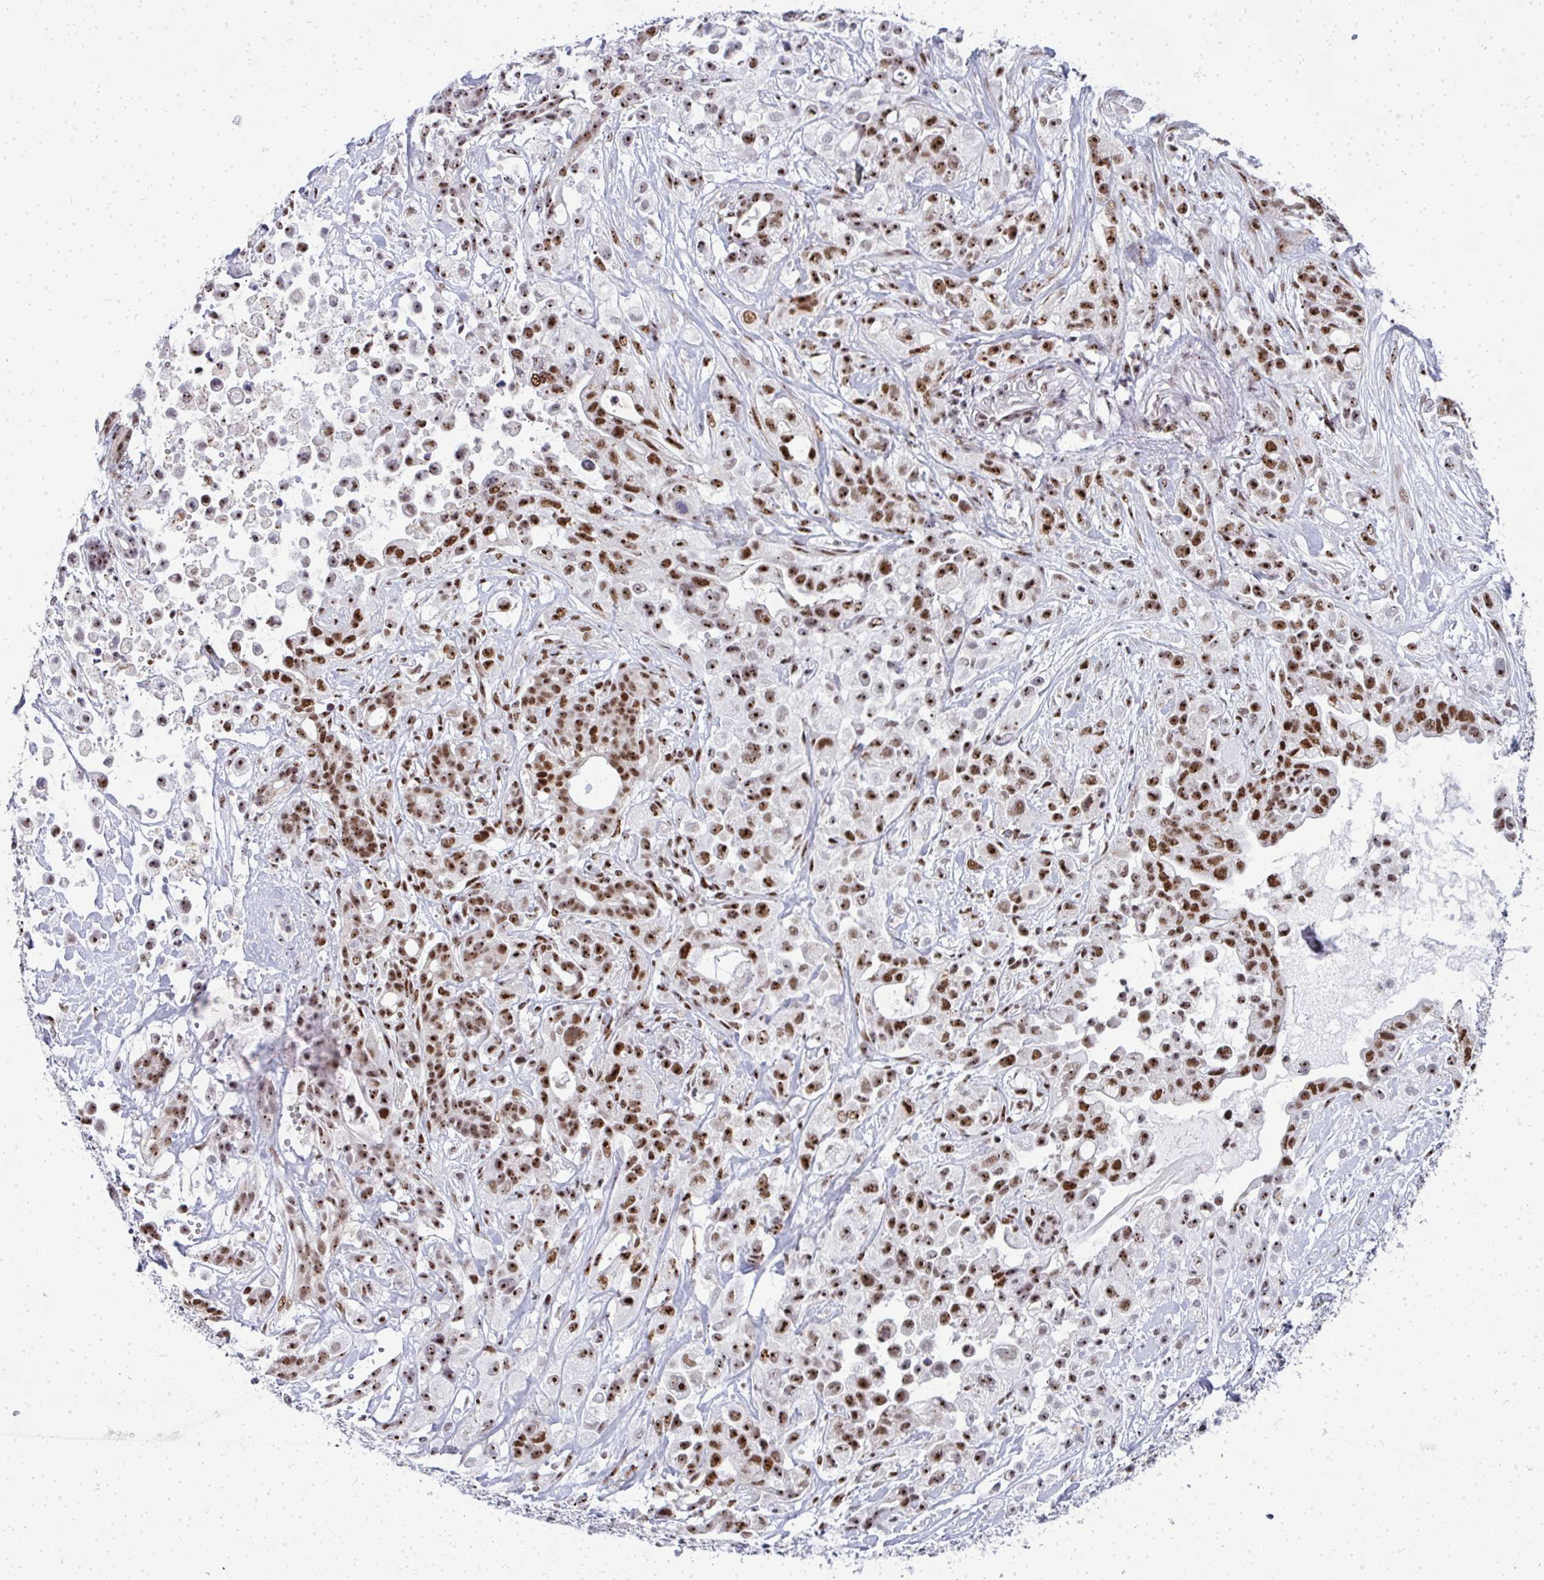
{"staining": {"intensity": "moderate", "quantity": ">75%", "location": "nuclear"}, "tissue": "pancreatic cancer", "cell_type": "Tumor cells", "image_type": "cancer", "snomed": [{"axis": "morphology", "description": "Adenocarcinoma, NOS"}, {"axis": "topography", "description": "Pancreas"}], "caption": "Pancreatic cancer stained with a protein marker demonstrates moderate staining in tumor cells.", "gene": "SIRT7", "patient": {"sex": "male", "age": 44}}